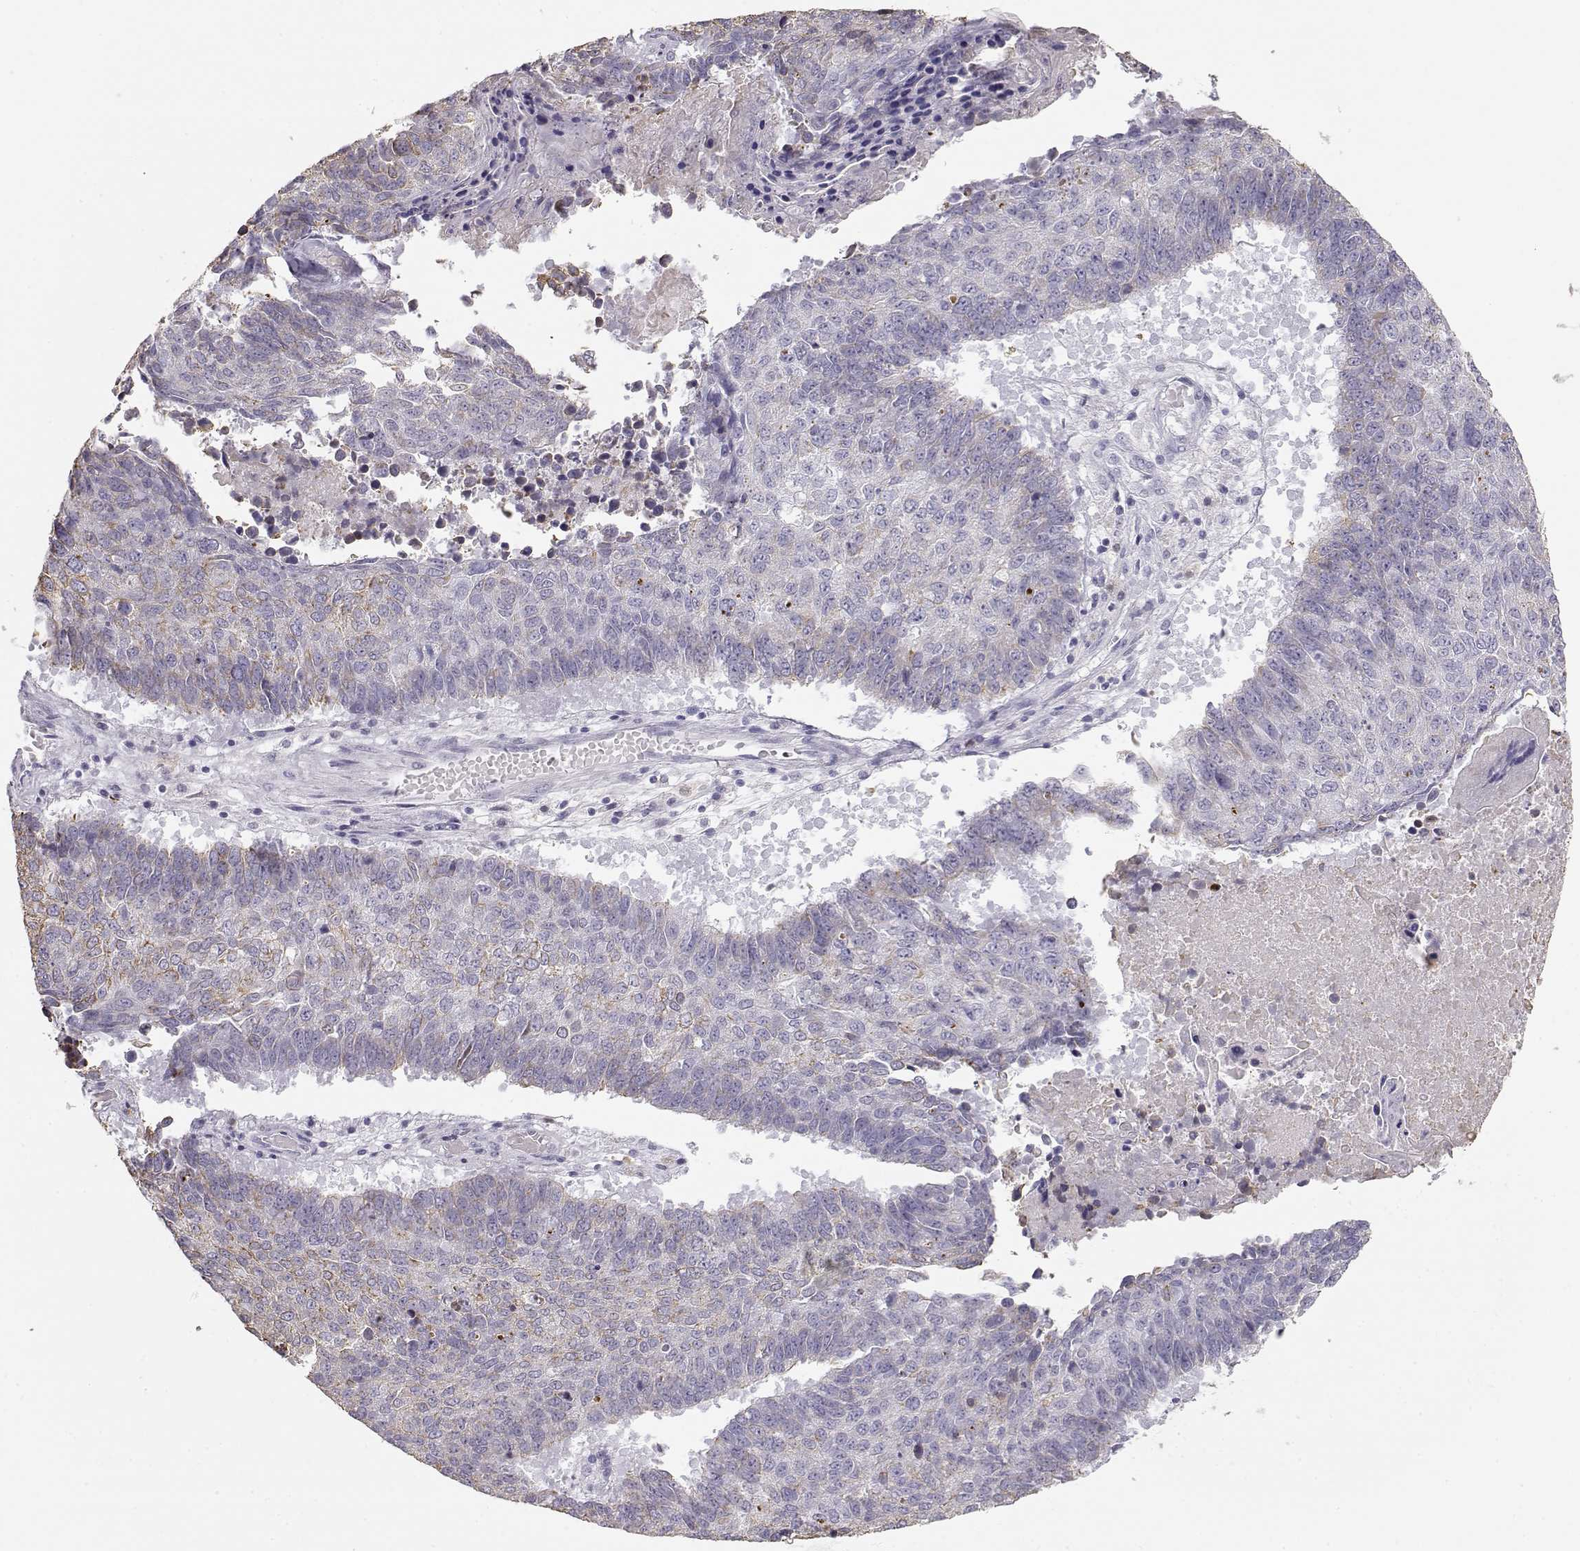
{"staining": {"intensity": "negative", "quantity": "none", "location": "none"}, "tissue": "lung cancer", "cell_type": "Tumor cells", "image_type": "cancer", "snomed": [{"axis": "morphology", "description": "Squamous cell carcinoma, NOS"}, {"axis": "topography", "description": "Lung"}], "caption": "Tumor cells are negative for brown protein staining in lung squamous cell carcinoma.", "gene": "S100B", "patient": {"sex": "male", "age": 73}}